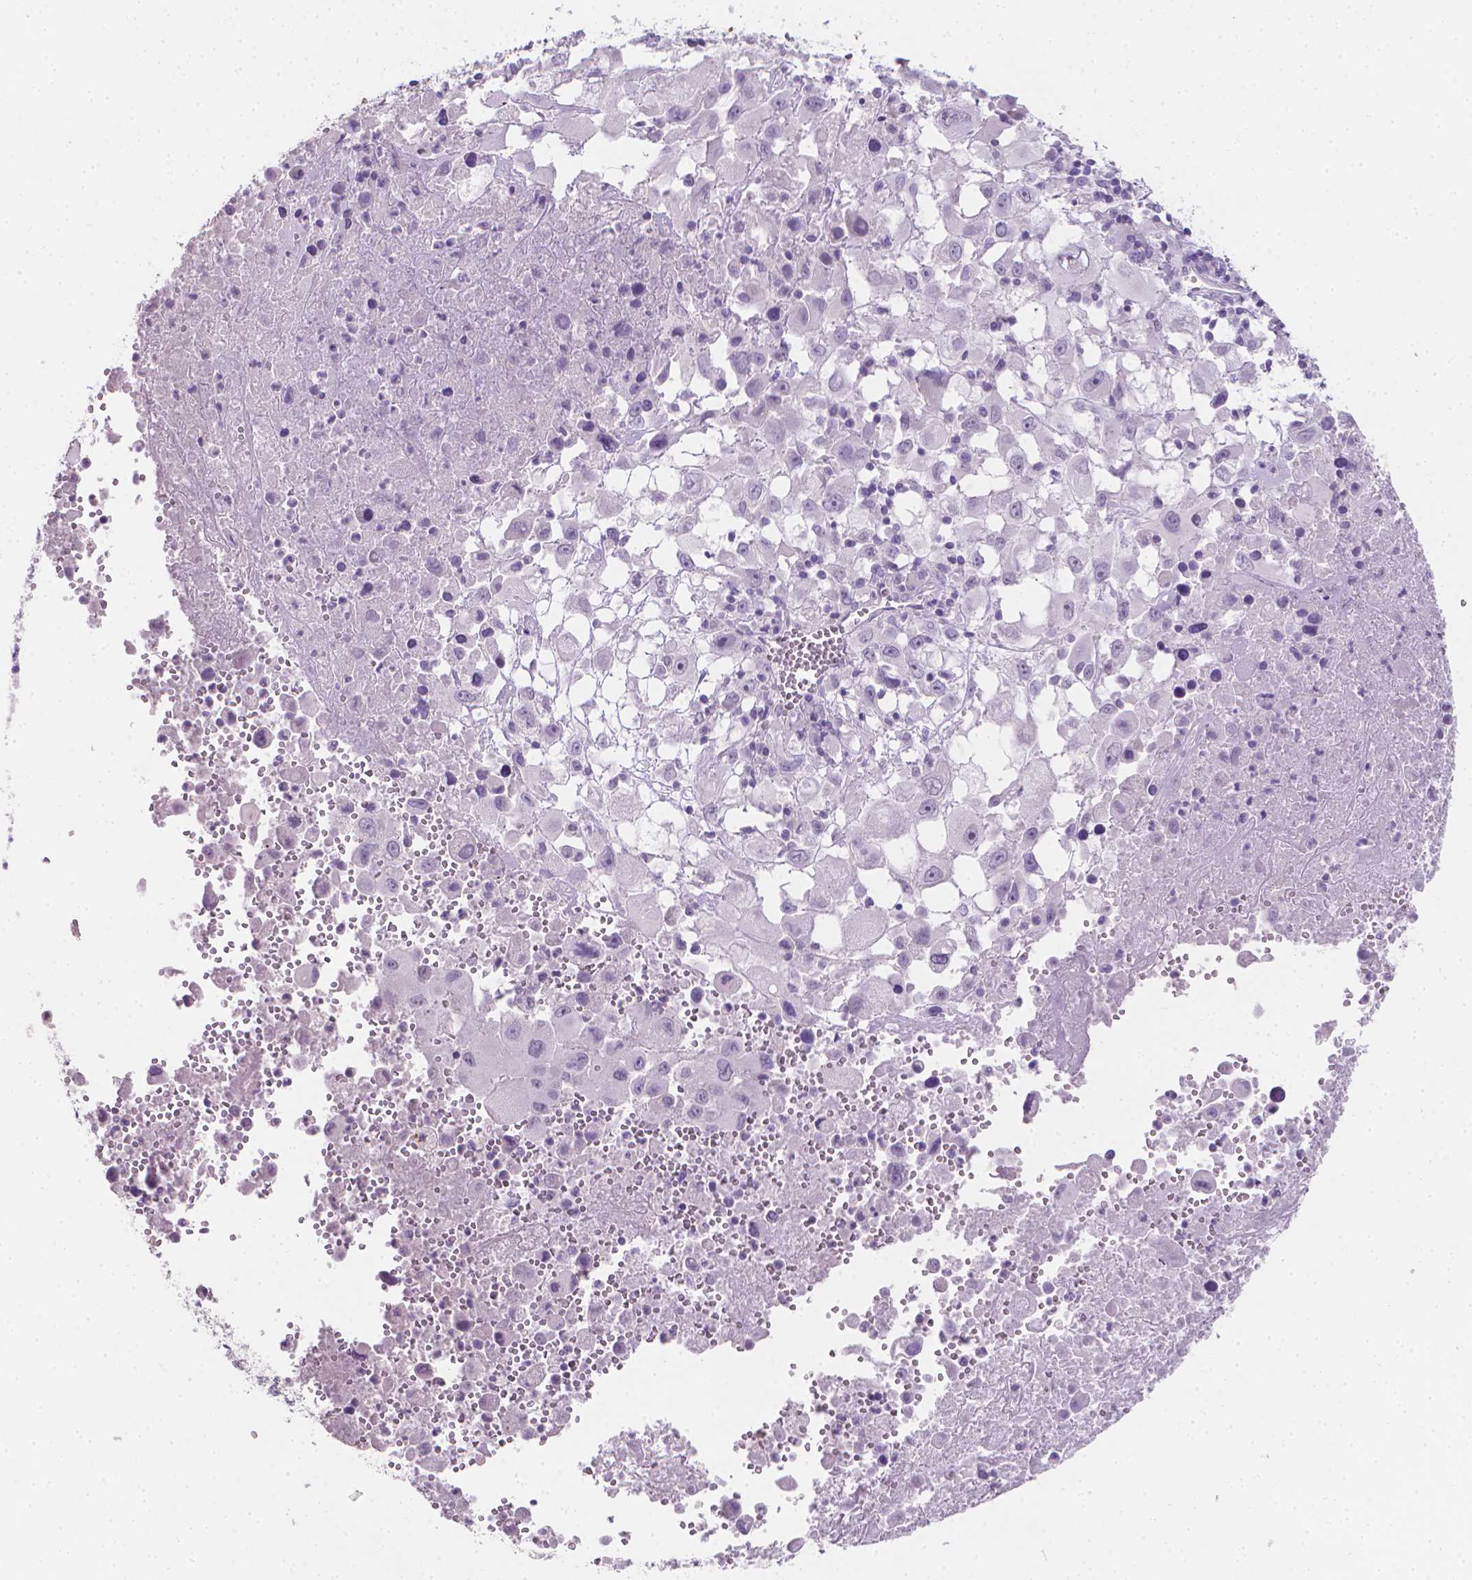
{"staining": {"intensity": "negative", "quantity": "none", "location": "none"}, "tissue": "melanoma", "cell_type": "Tumor cells", "image_type": "cancer", "snomed": [{"axis": "morphology", "description": "Malignant melanoma, Metastatic site"}, {"axis": "topography", "description": "Soft tissue"}], "caption": "Malignant melanoma (metastatic site) was stained to show a protein in brown. There is no significant expression in tumor cells.", "gene": "TNNI2", "patient": {"sex": "male", "age": 50}}